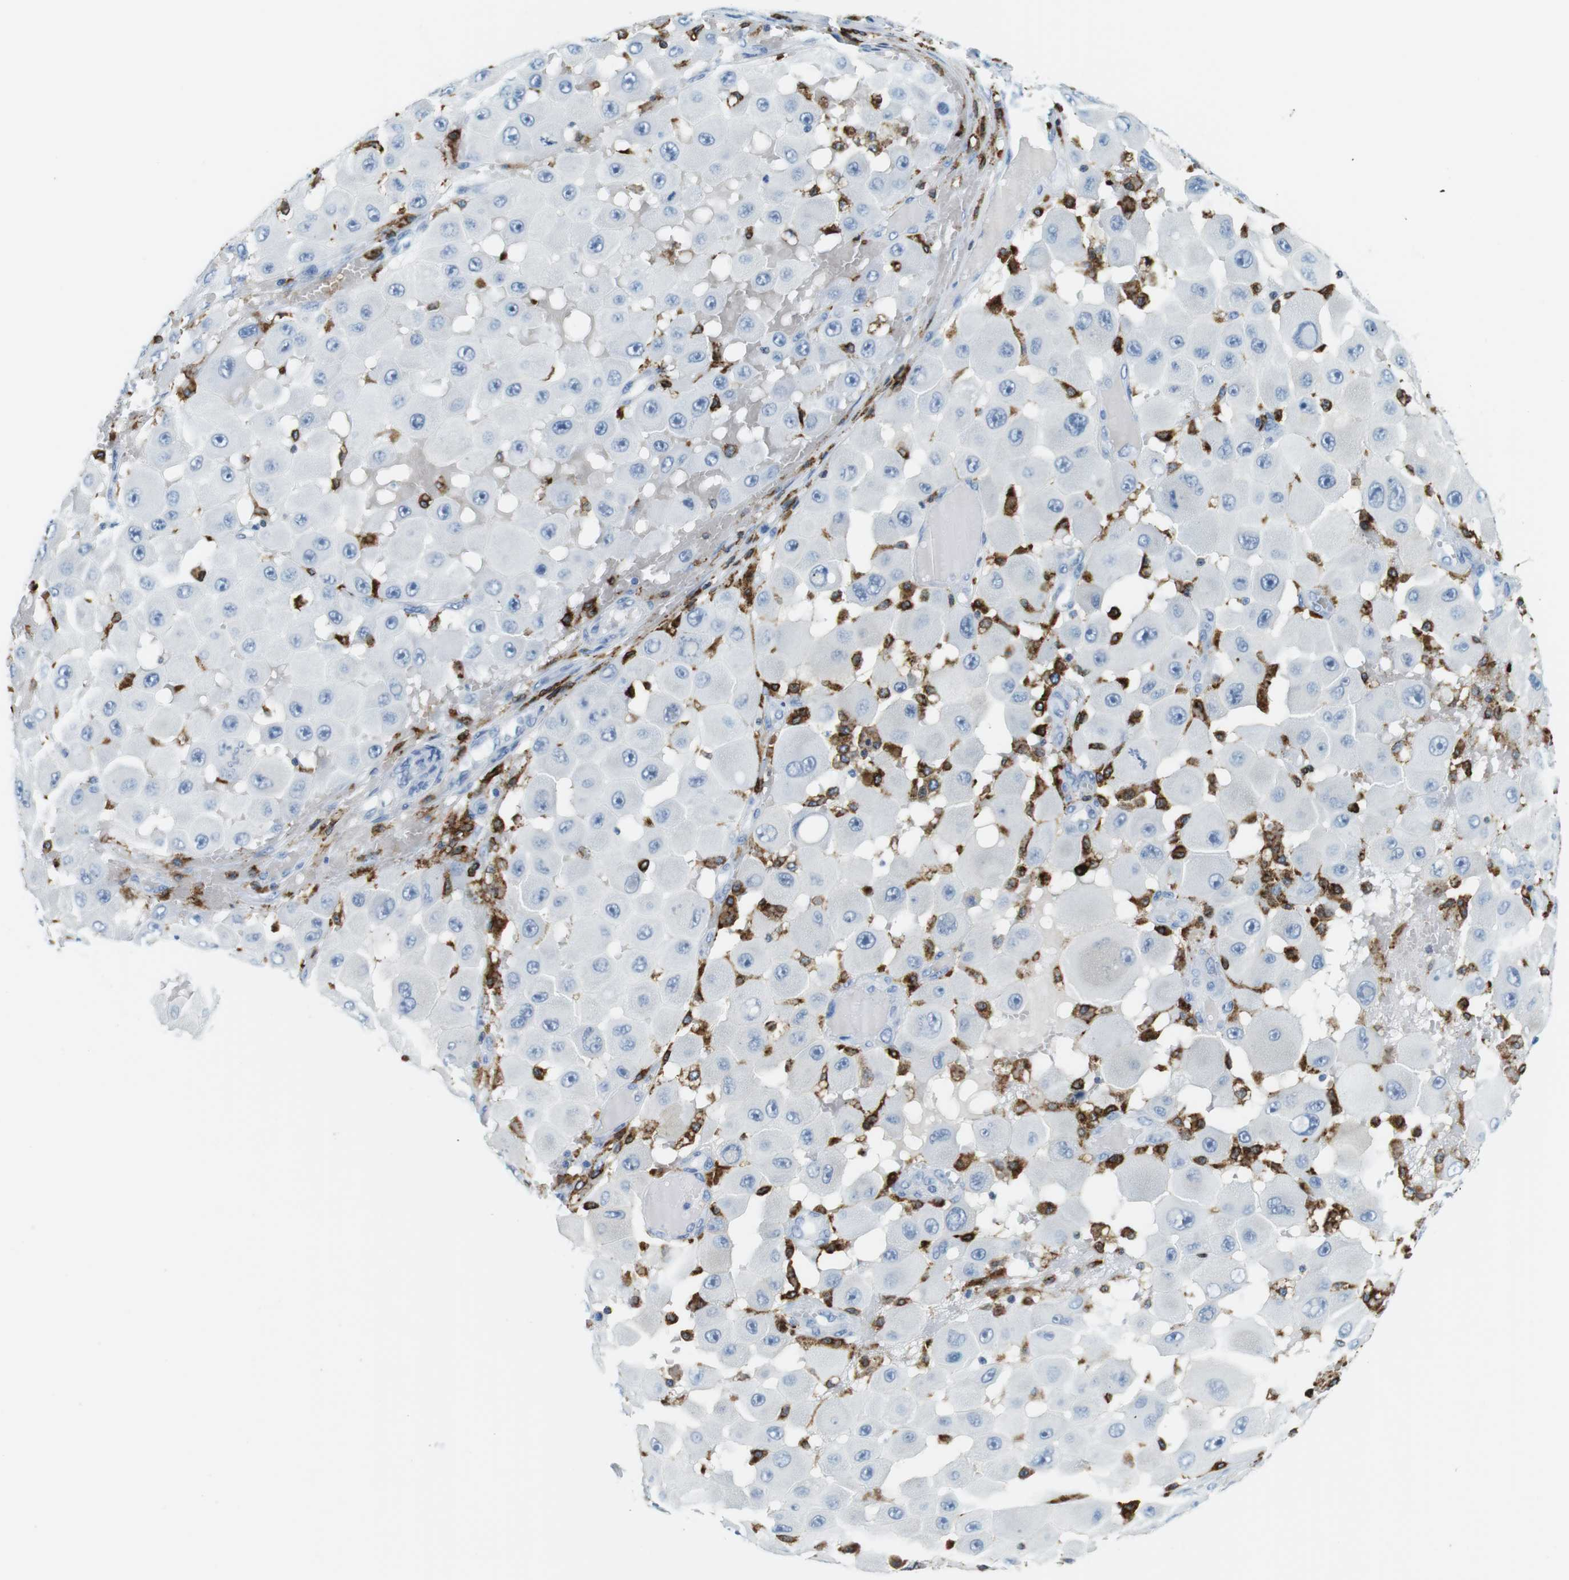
{"staining": {"intensity": "negative", "quantity": "none", "location": "none"}, "tissue": "melanoma", "cell_type": "Tumor cells", "image_type": "cancer", "snomed": [{"axis": "morphology", "description": "Malignant melanoma, NOS"}, {"axis": "topography", "description": "Skin"}], "caption": "Immunohistochemistry of malignant melanoma exhibits no expression in tumor cells. (Stains: DAB (3,3'-diaminobenzidine) IHC with hematoxylin counter stain, Microscopy: brightfield microscopy at high magnification).", "gene": "CIITA", "patient": {"sex": "female", "age": 81}}